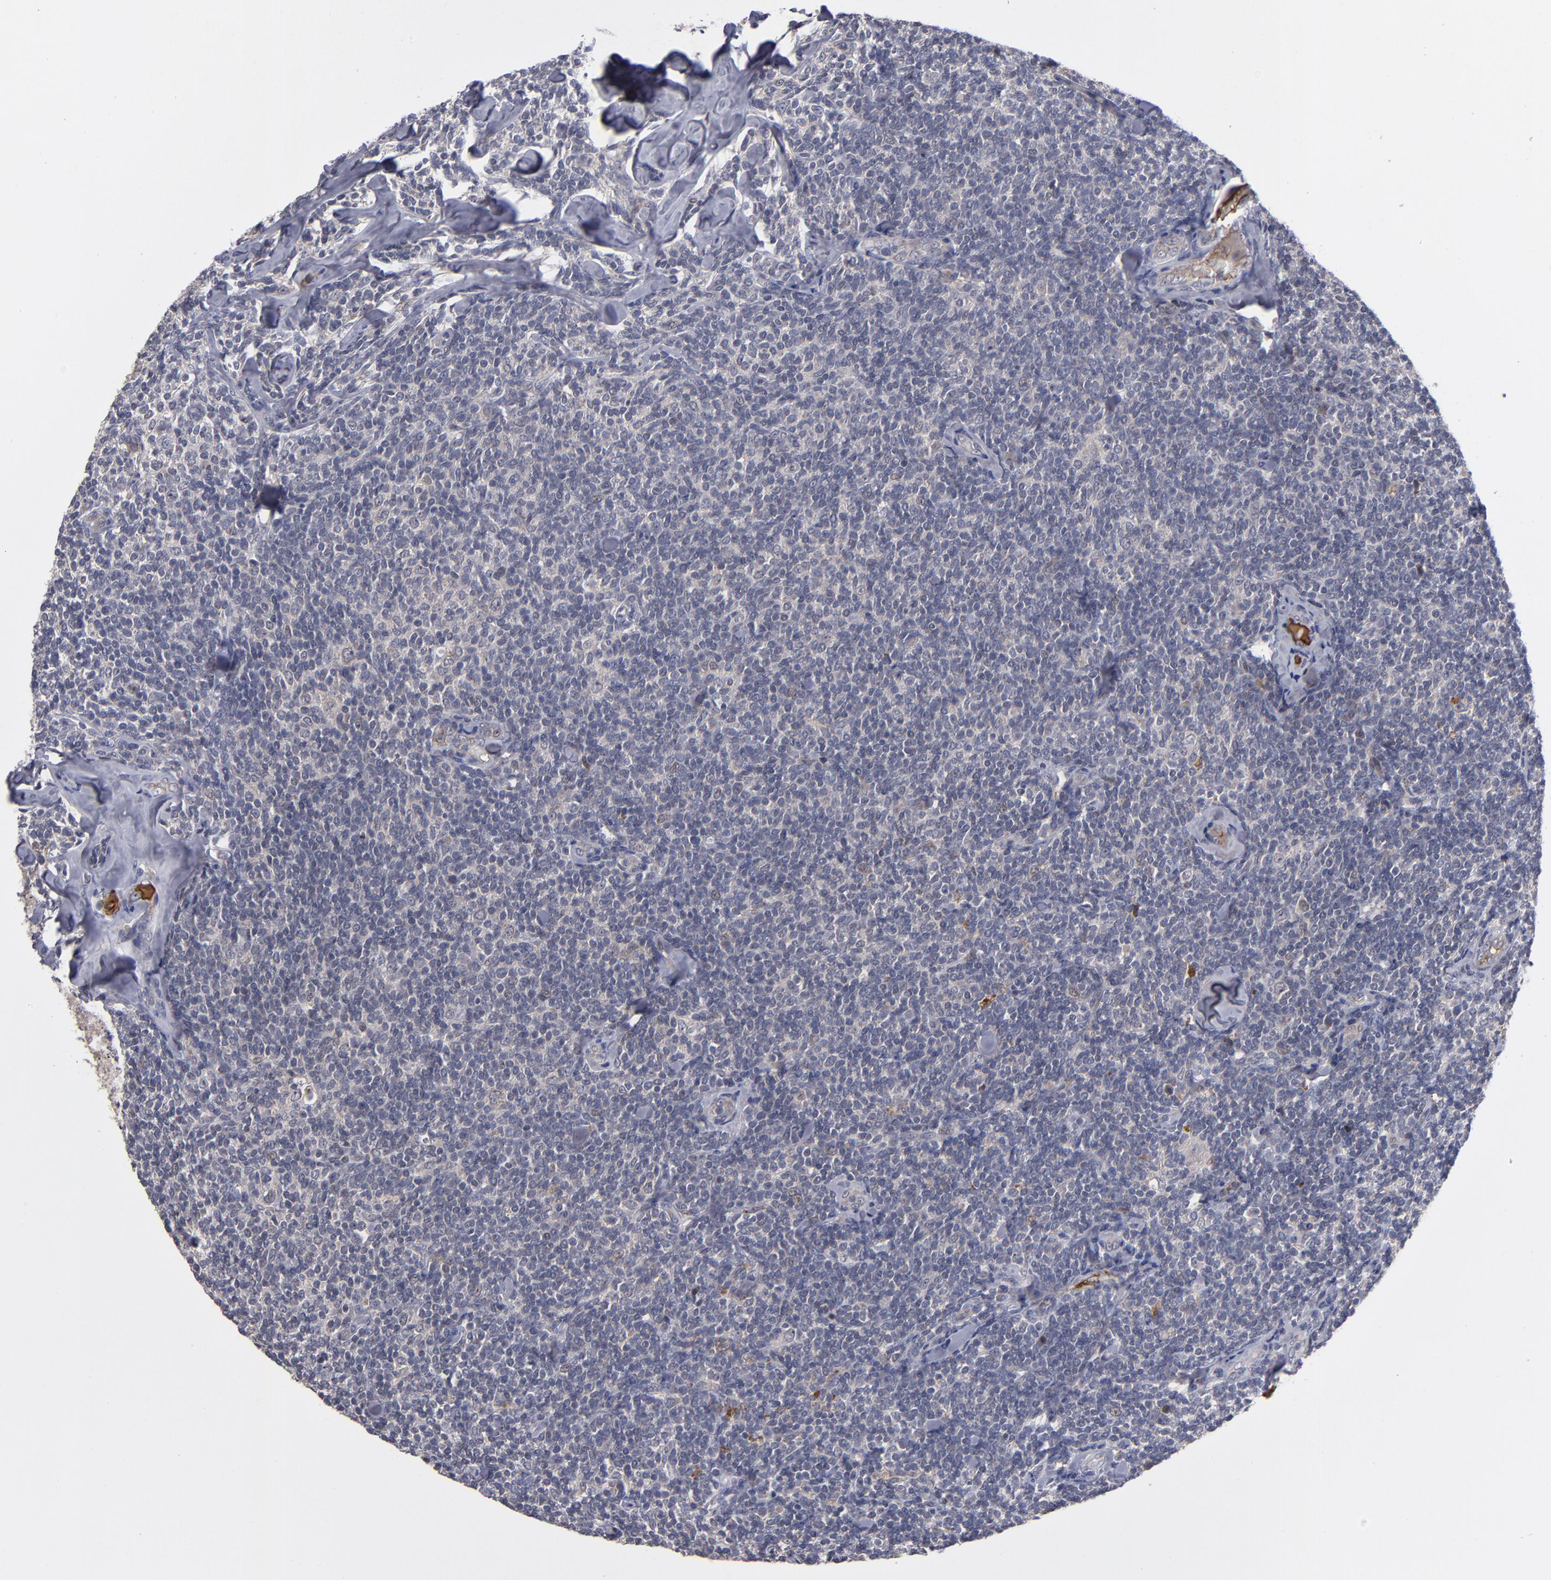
{"staining": {"intensity": "negative", "quantity": "none", "location": "none"}, "tissue": "lymphoma", "cell_type": "Tumor cells", "image_type": "cancer", "snomed": [{"axis": "morphology", "description": "Malignant lymphoma, non-Hodgkin's type, Low grade"}, {"axis": "topography", "description": "Lymph node"}], "caption": "Immunohistochemical staining of human low-grade malignant lymphoma, non-Hodgkin's type shows no significant expression in tumor cells. (Brightfield microscopy of DAB IHC at high magnification).", "gene": "EXD2", "patient": {"sex": "female", "age": 56}}